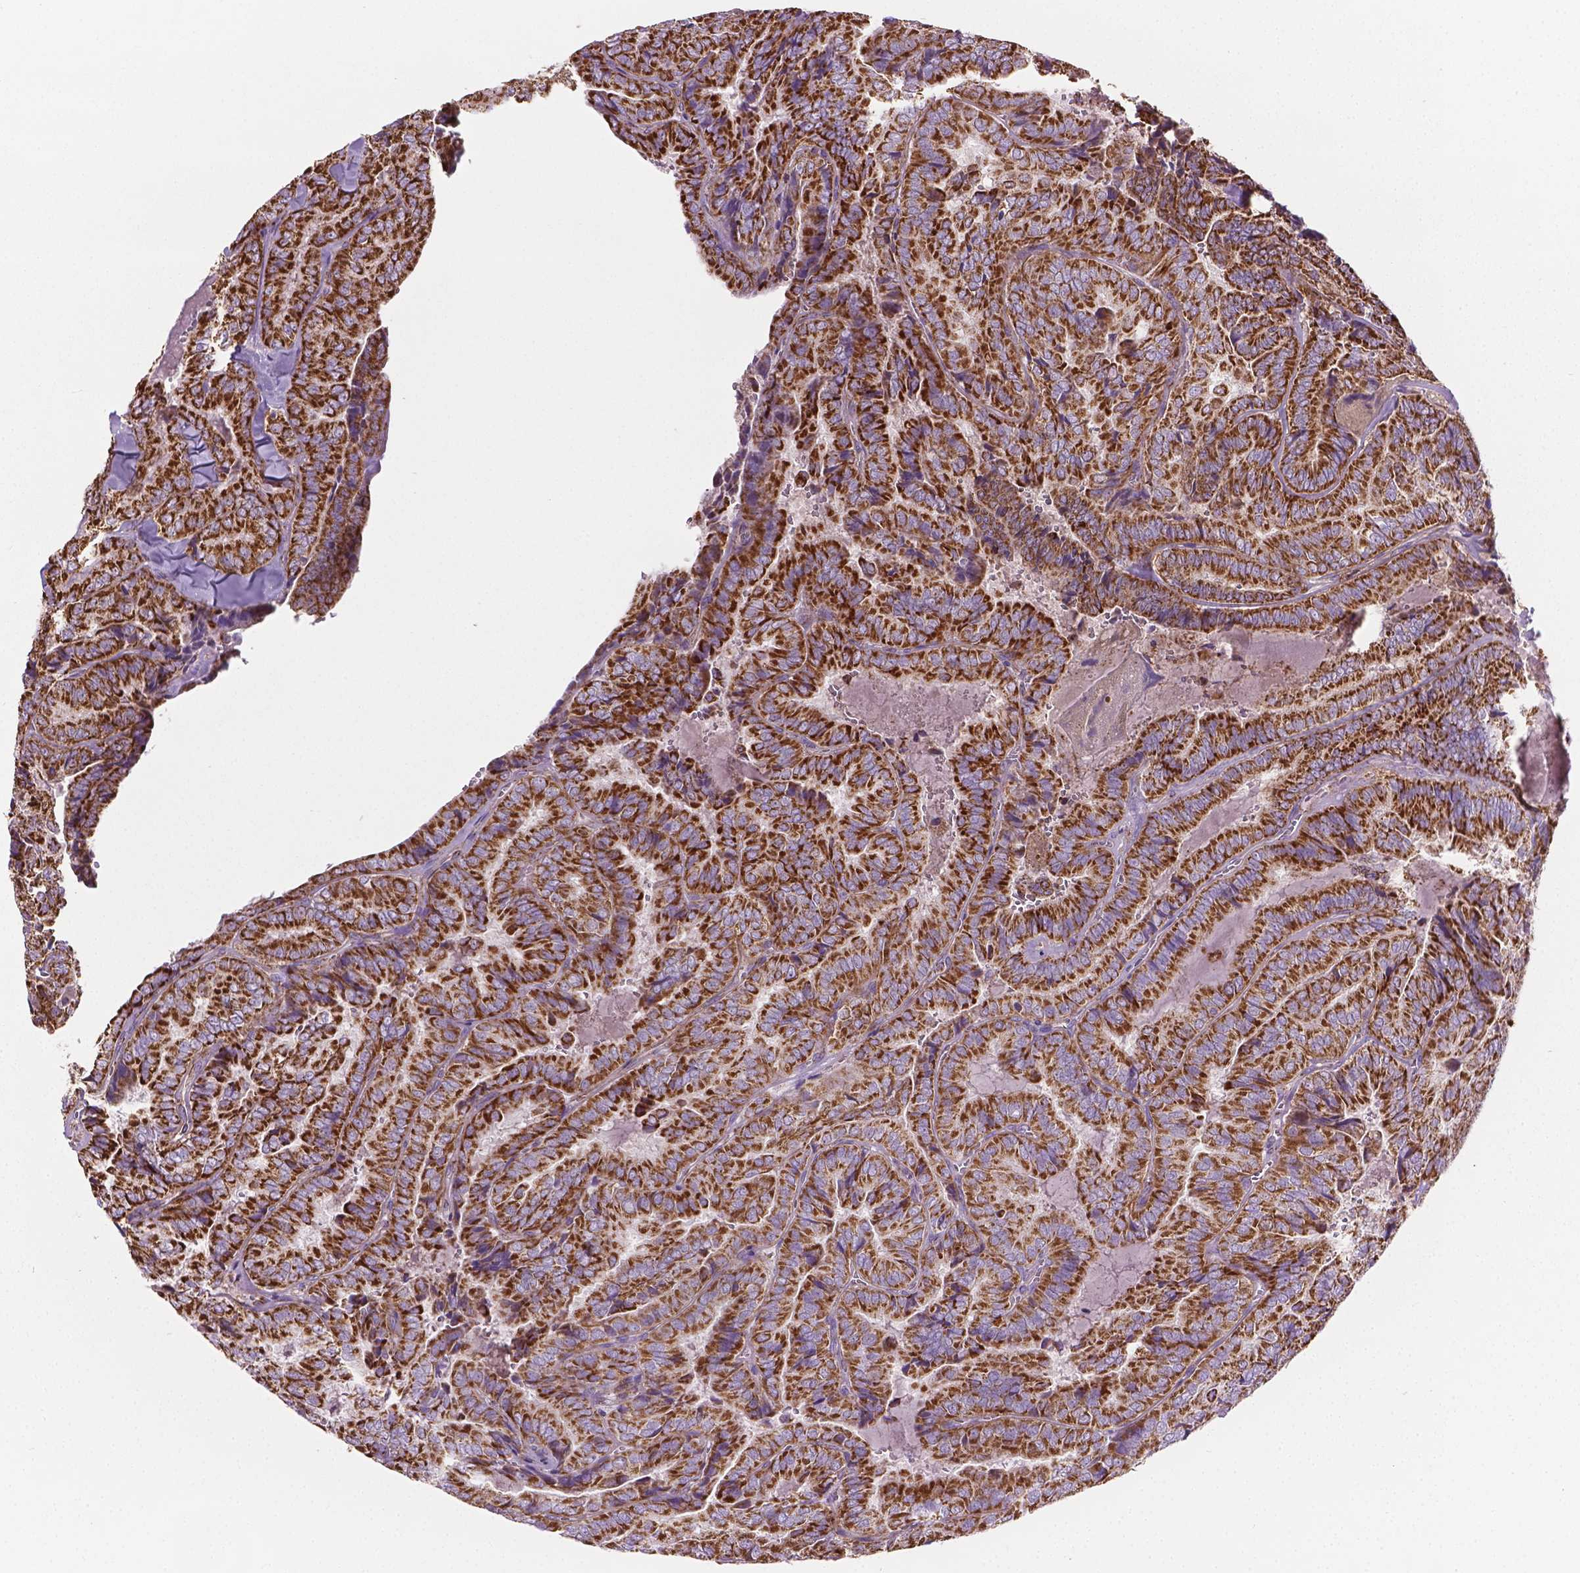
{"staining": {"intensity": "strong", "quantity": ">75%", "location": "cytoplasmic/membranous"}, "tissue": "thyroid cancer", "cell_type": "Tumor cells", "image_type": "cancer", "snomed": [{"axis": "morphology", "description": "Papillary adenocarcinoma, NOS"}, {"axis": "topography", "description": "Thyroid gland"}], "caption": "Human thyroid cancer (papillary adenocarcinoma) stained with a brown dye displays strong cytoplasmic/membranous positive positivity in about >75% of tumor cells.", "gene": "PIBF1", "patient": {"sex": "female", "age": 75}}